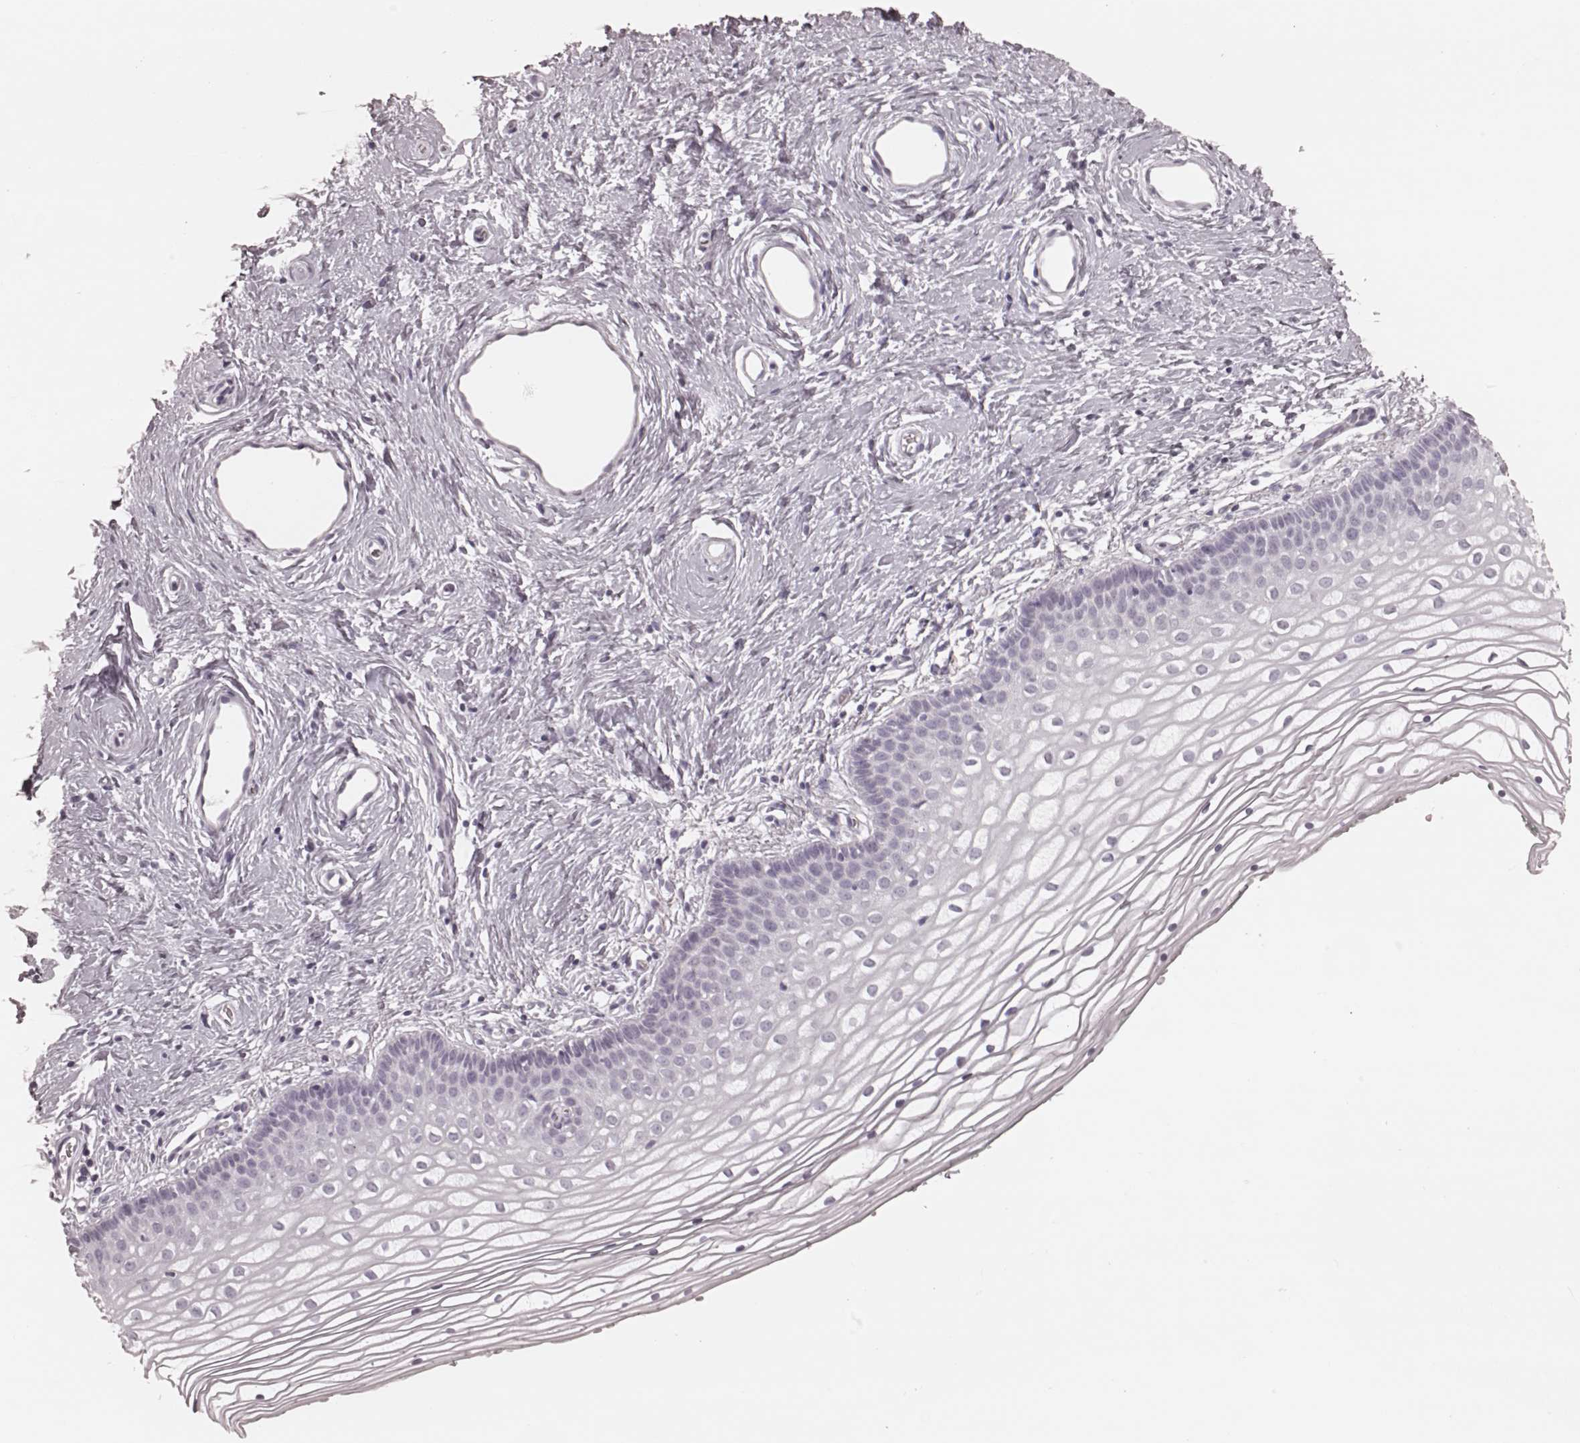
{"staining": {"intensity": "negative", "quantity": "none", "location": "none"}, "tissue": "vagina", "cell_type": "Squamous epithelial cells", "image_type": "normal", "snomed": [{"axis": "morphology", "description": "Normal tissue, NOS"}, {"axis": "topography", "description": "Vagina"}], "caption": "Immunohistochemical staining of benign human vagina shows no significant expression in squamous epithelial cells.", "gene": "KRT74", "patient": {"sex": "female", "age": 36}}